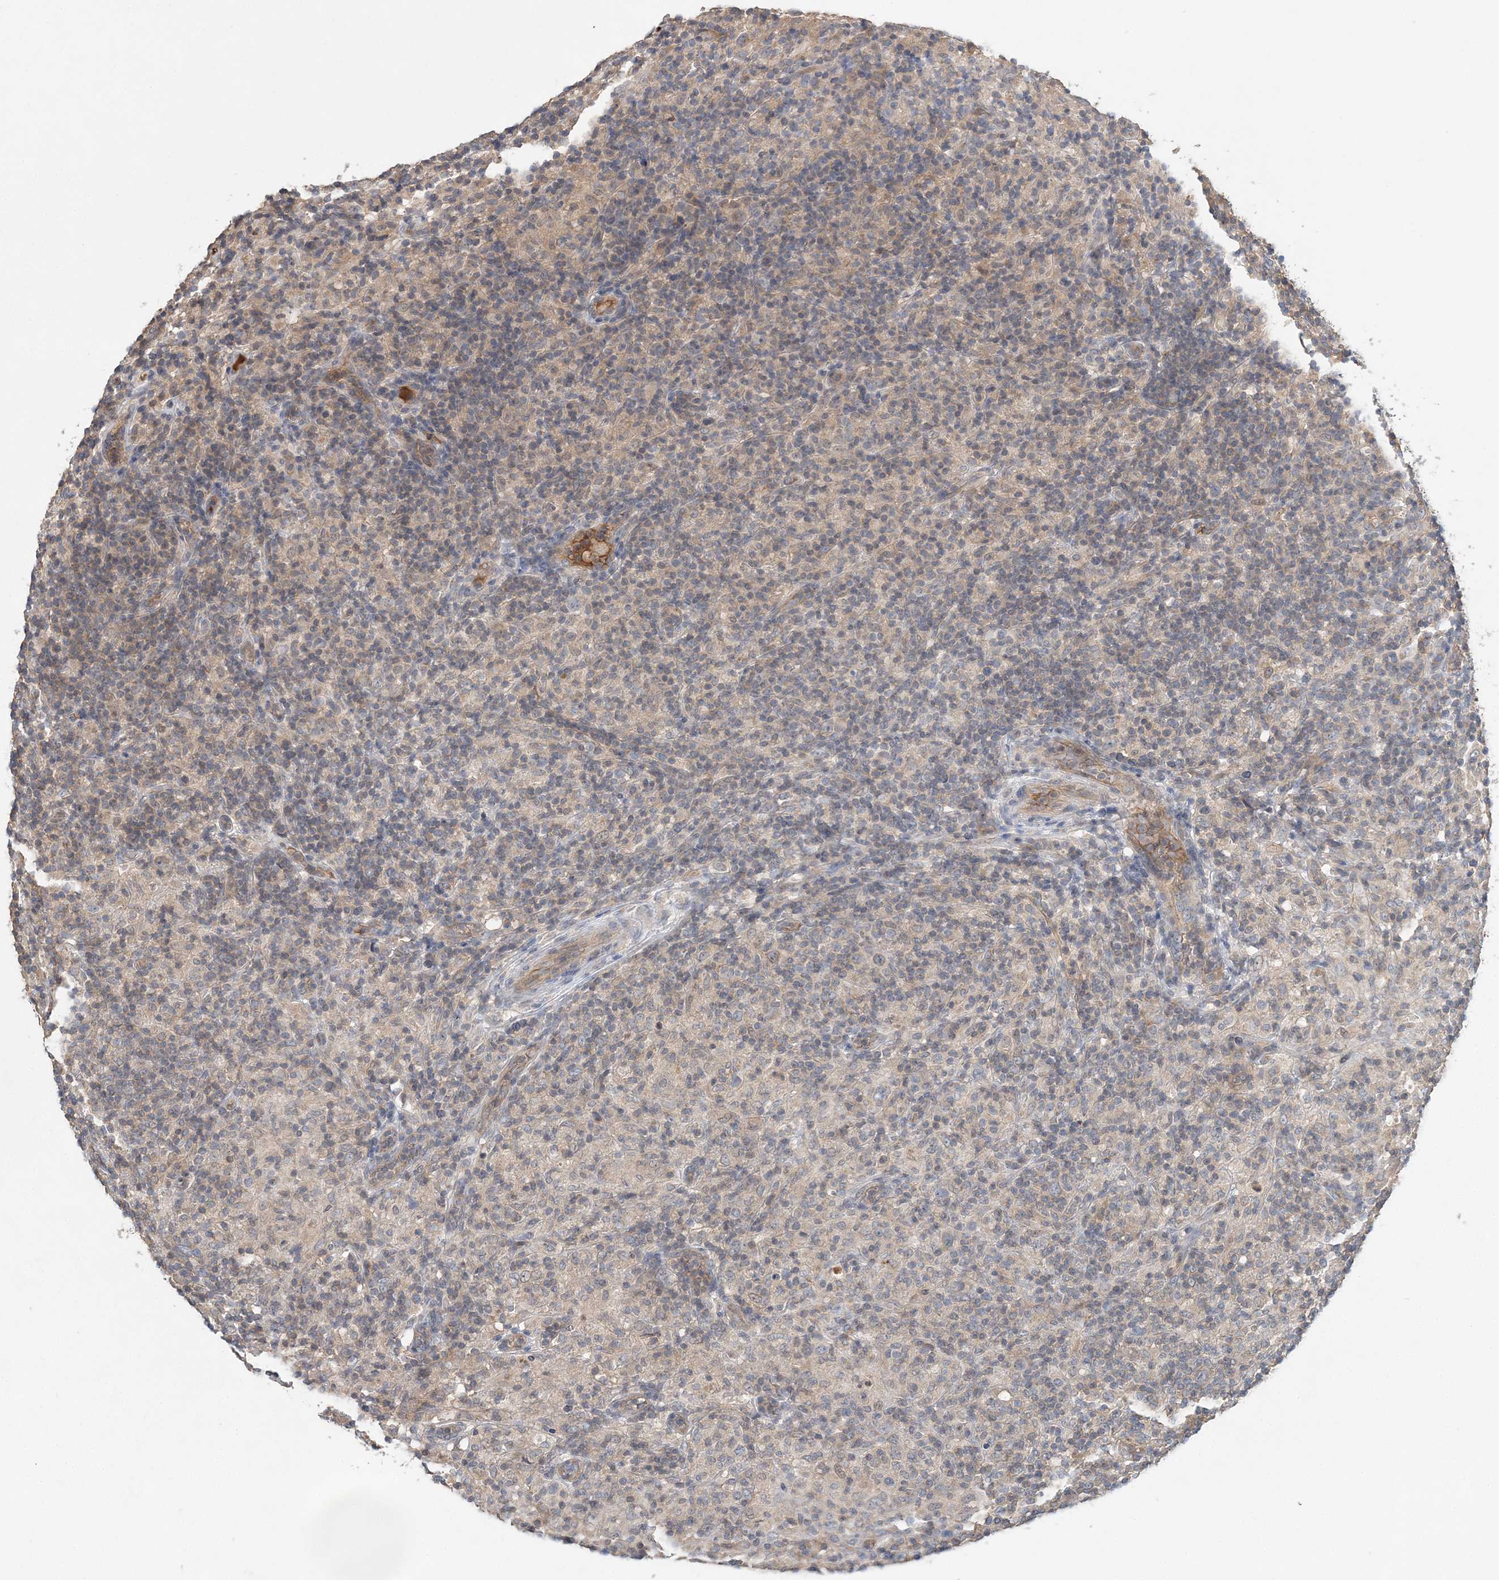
{"staining": {"intensity": "negative", "quantity": "none", "location": "none"}, "tissue": "lymphoma", "cell_type": "Tumor cells", "image_type": "cancer", "snomed": [{"axis": "morphology", "description": "Hodgkin's disease, NOS"}, {"axis": "topography", "description": "Lymph node"}], "caption": "Human lymphoma stained for a protein using immunohistochemistry (IHC) demonstrates no staining in tumor cells.", "gene": "SYCP3", "patient": {"sex": "male", "age": 70}}